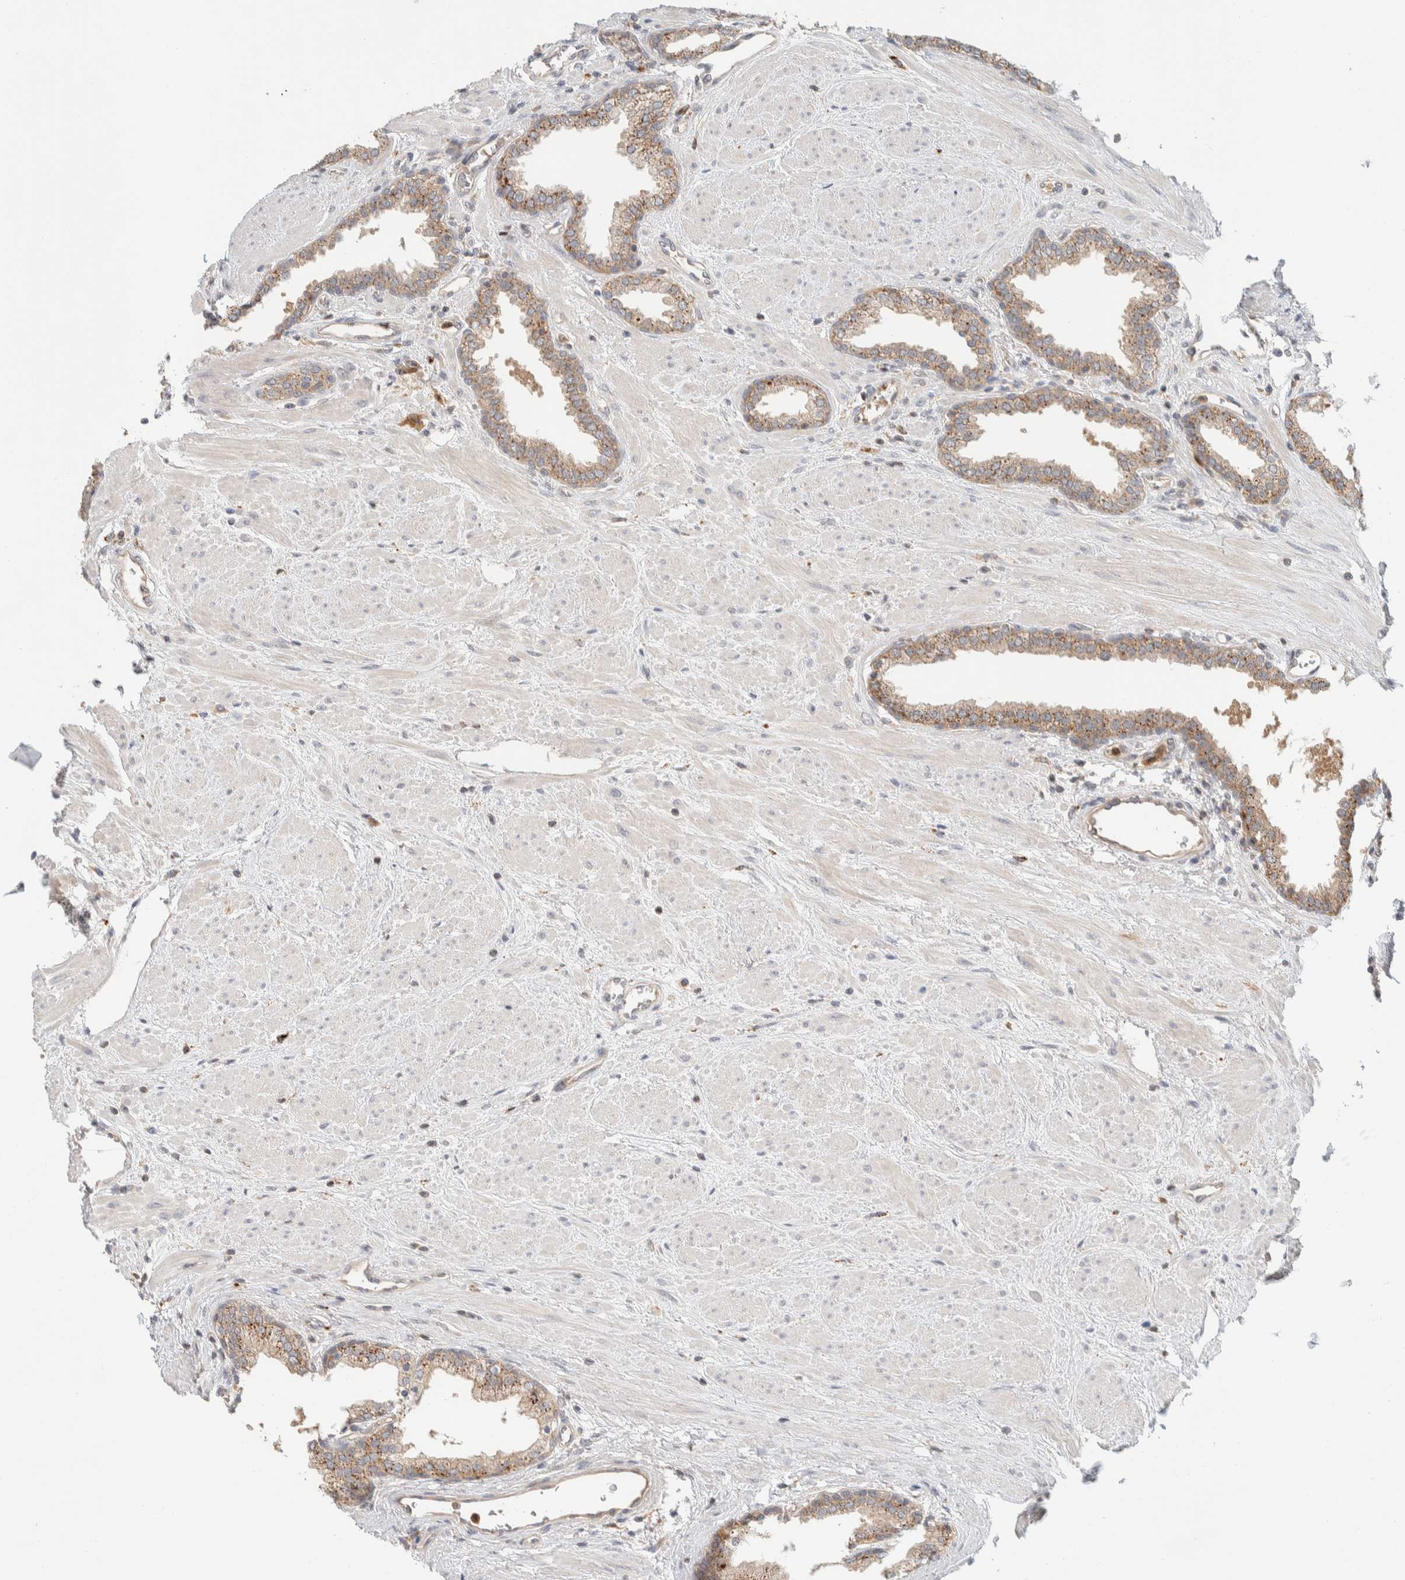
{"staining": {"intensity": "strong", "quantity": "25%-75%", "location": "cytoplasmic/membranous"}, "tissue": "prostate", "cell_type": "Glandular cells", "image_type": "normal", "snomed": [{"axis": "morphology", "description": "Normal tissue, NOS"}, {"axis": "topography", "description": "Prostate"}], "caption": "IHC (DAB (3,3'-diaminobenzidine)) staining of normal prostate demonstrates strong cytoplasmic/membranous protein staining in approximately 25%-75% of glandular cells.", "gene": "GCLM", "patient": {"sex": "male", "age": 51}}